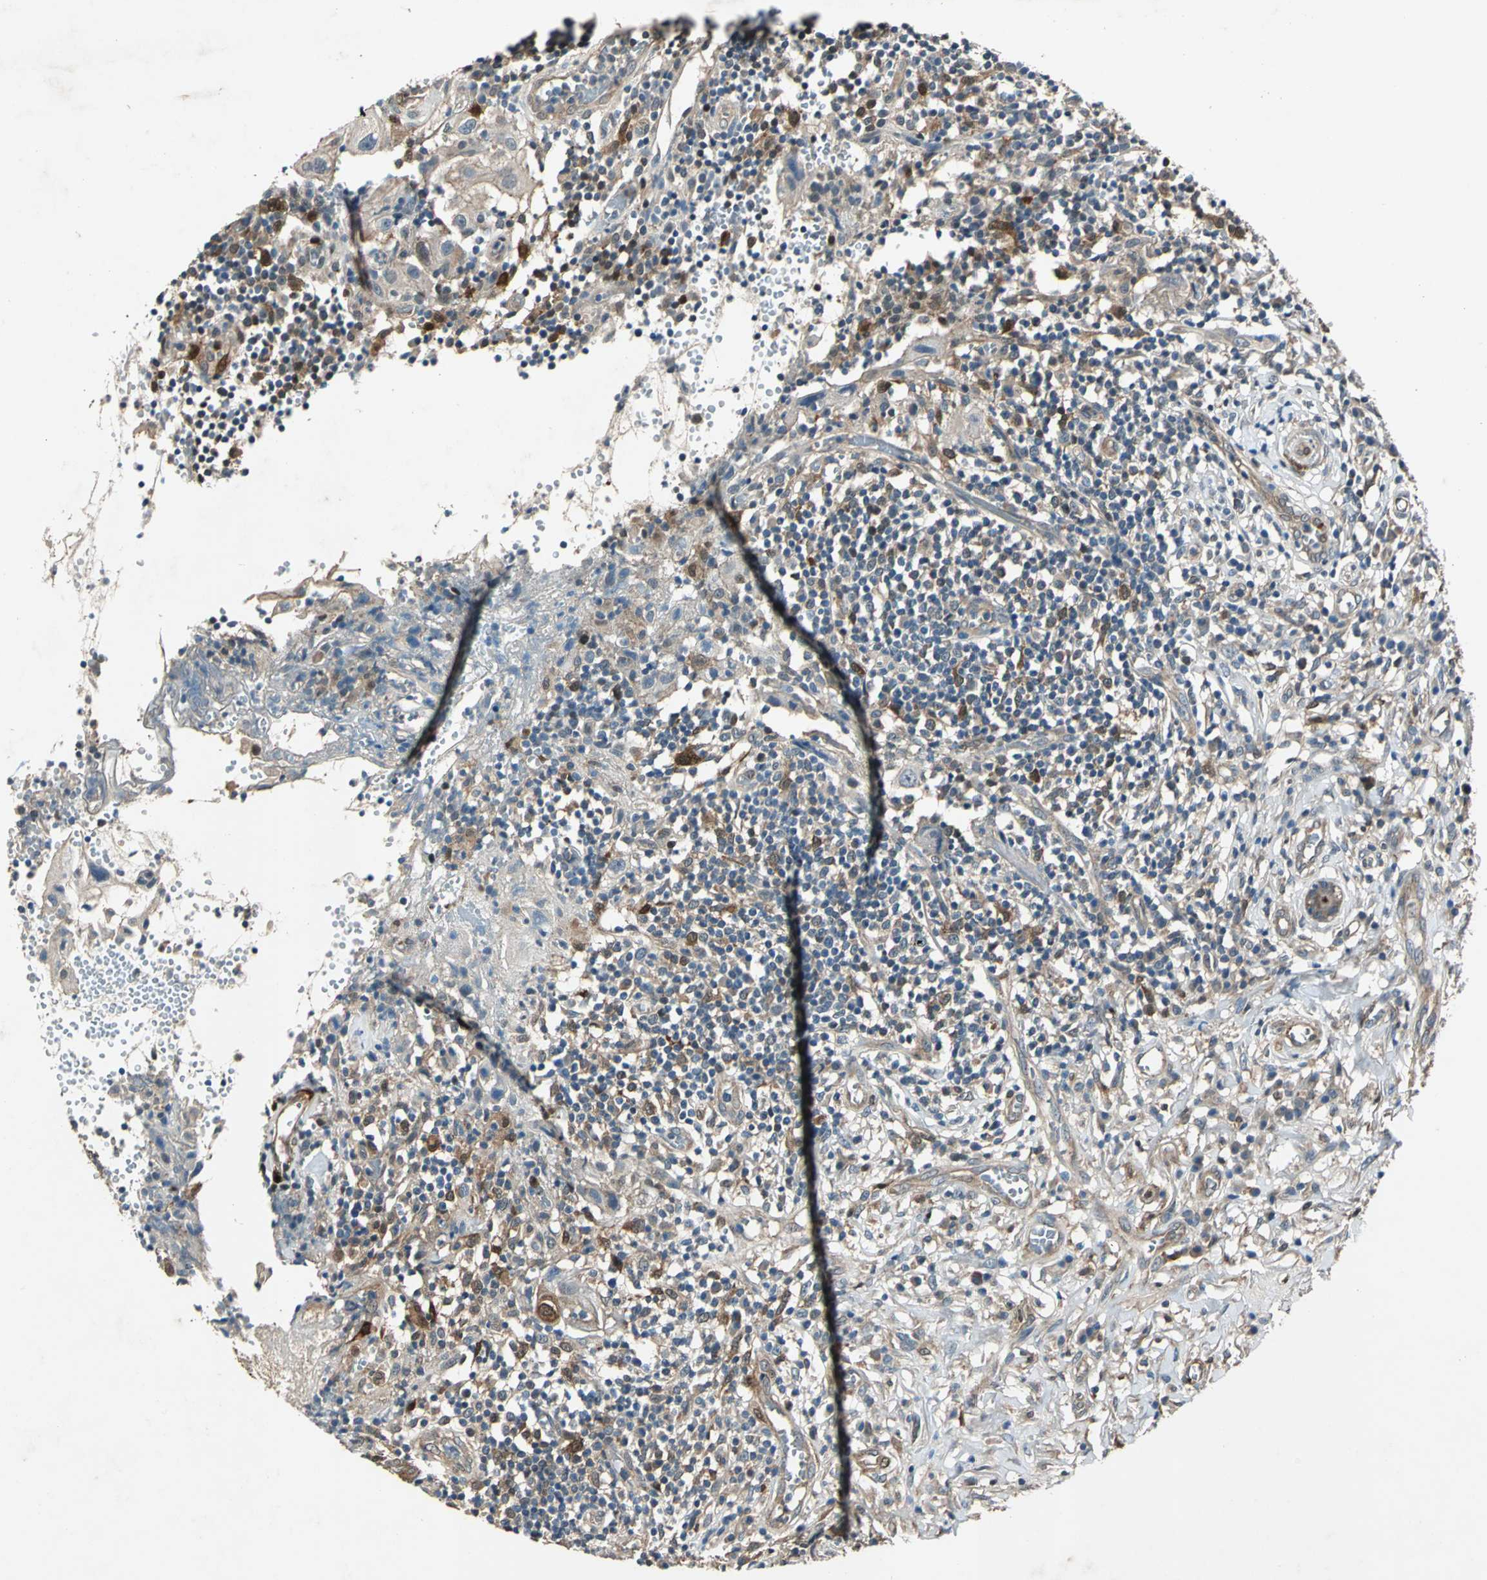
{"staining": {"intensity": "moderate", "quantity": ">75%", "location": "cytoplasmic/membranous"}, "tissue": "thyroid cancer", "cell_type": "Tumor cells", "image_type": "cancer", "snomed": [{"axis": "morphology", "description": "Carcinoma, NOS"}, {"axis": "topography", "description": "Thyroid gland"}], "caption": "A brown stain labels moderate cytoplasmic/membranous positivity of a protein in human carcinoma (thyroid) tumor cells.", "gene": "RRM2B", "patient": {"sex": "female", "age": 77}}